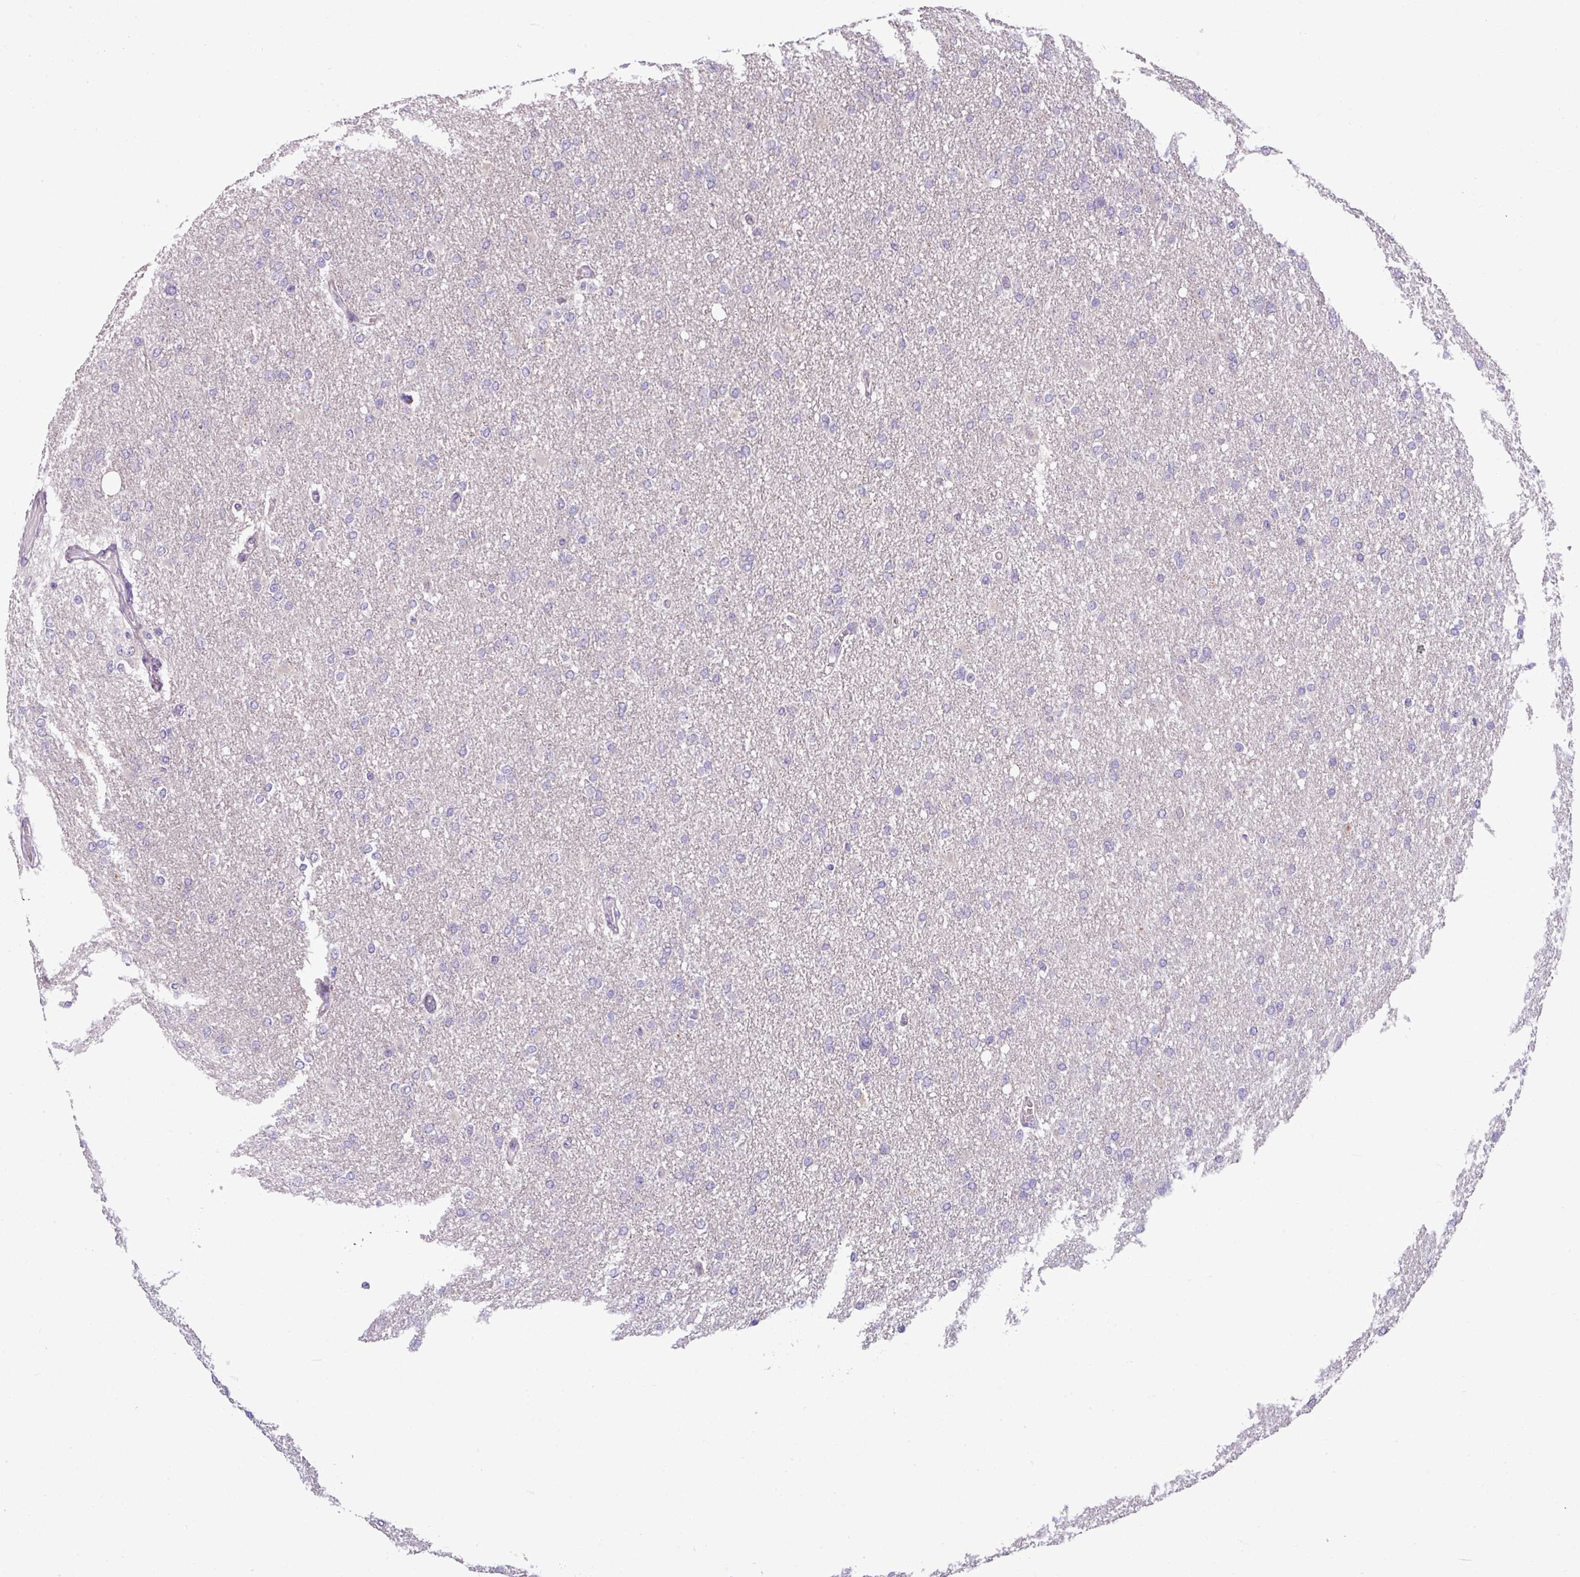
{"staining": {"intensity": "negative", "quantity": "none", "location": "none"}, "tissue": "glioma", "cell_type": "Tumor cells", "image_type": "cancer", "snomed": [{"axis": "morphology", "description": "Glioma, malignant, High grade"}, {"axis": "topography", "description": "Cerebral cortex"}], "caption": "A histopathology image of malignant glioma (high-grade) stained for a protein exhibits no brown staining in tumor cells.", "gene": "TOR1AIP2", "patient": {"sex": "female", "age": 36}}